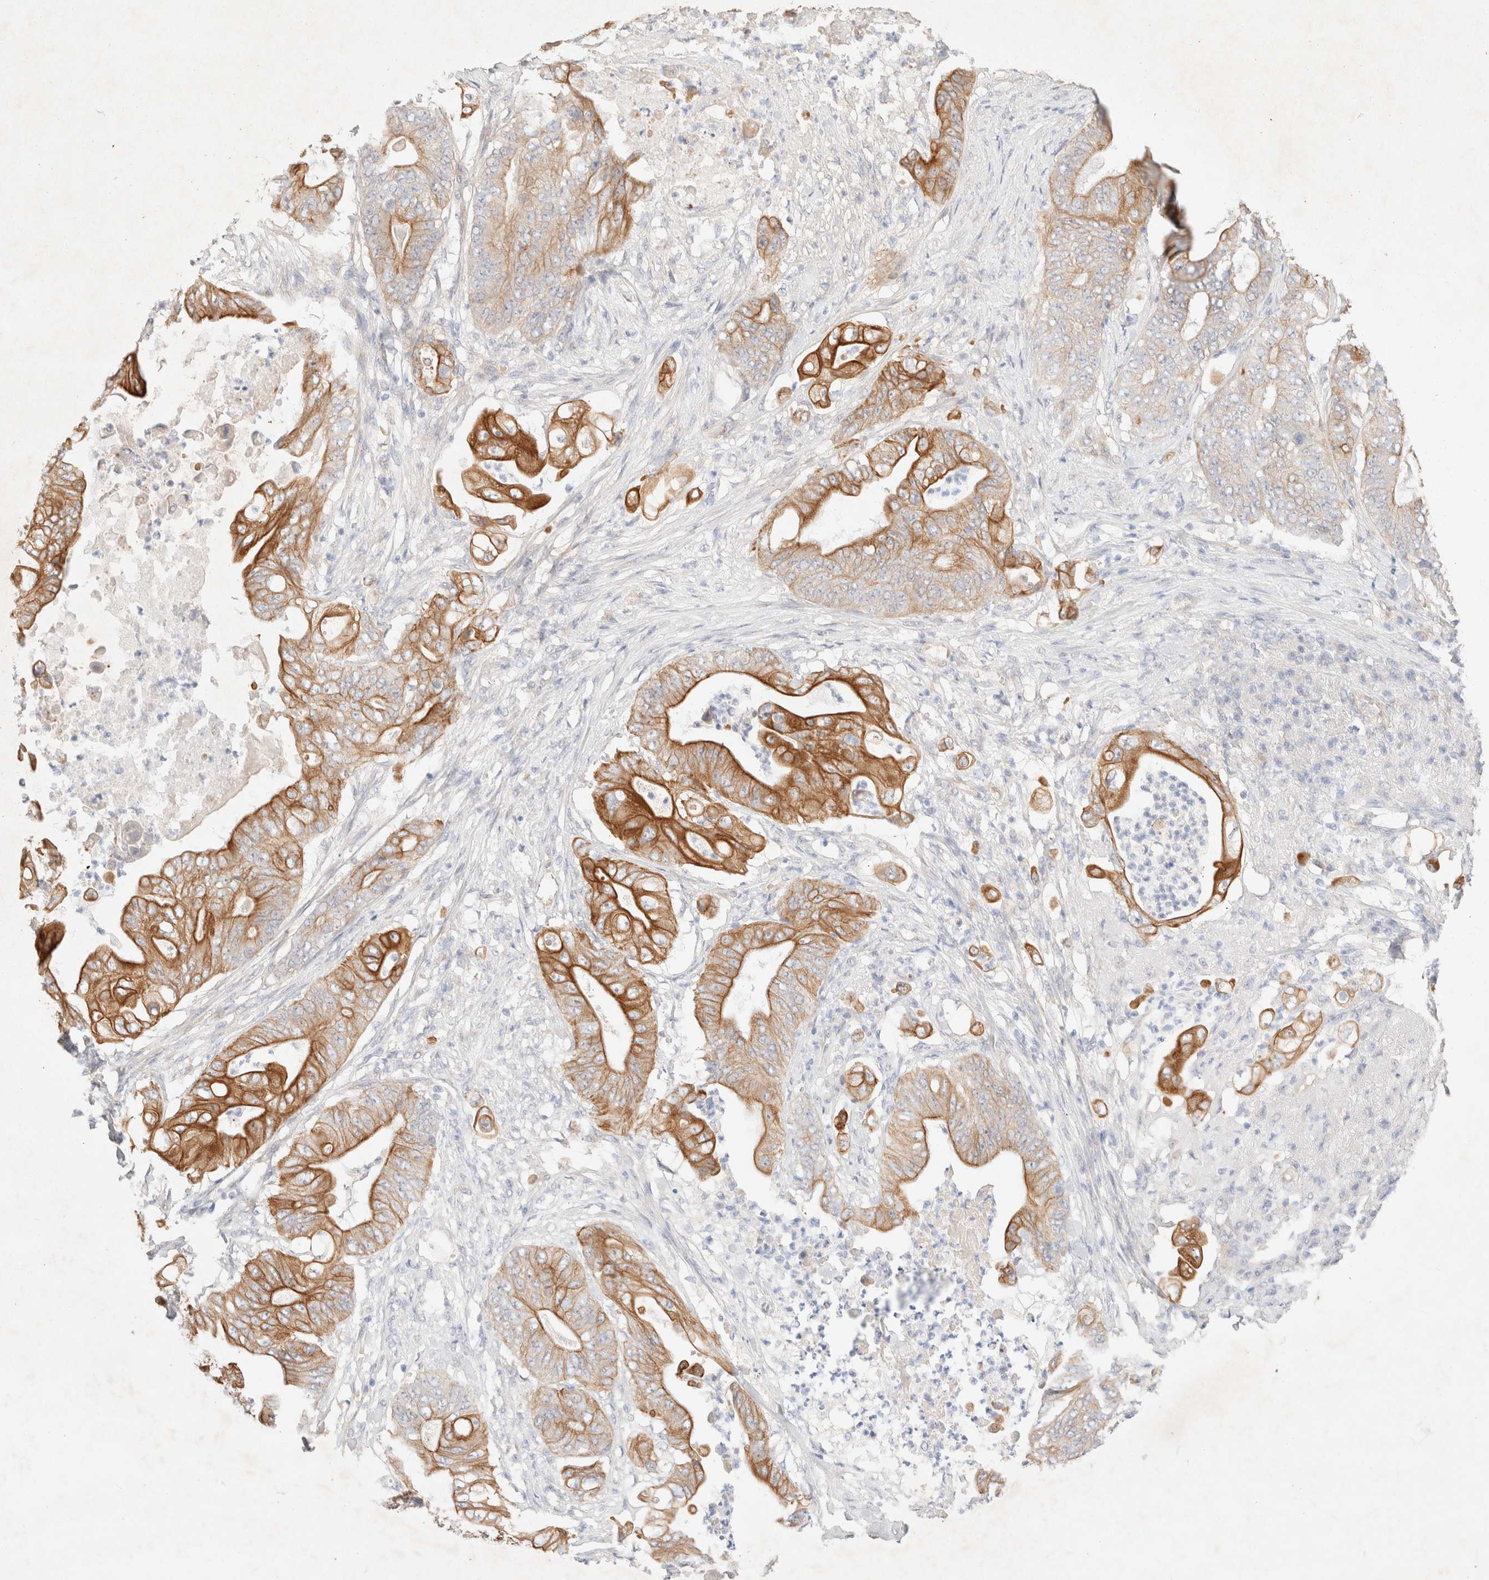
{"staining": {"intensity": "moderate", "quantity": ">75%", "location": "cytoplasmic/membranous"}, "tissue": "stomach cancer", "cell_type": "Tumor cells", "image_type": "cancer", "snomed": [{"axis": "morphology", "description": "Adenocarcinoma, NOS"}, {"axis": "topography", "description": "Stomach"}], "caption": "Adenocarcinoma (stomach) stained for a protein shows moderate cytoplasmic/membranous positivity in tumor cells. The staining is performed using DAB brown chromogen to label protein expression. The nuclei are counter-stained blue using hematoxylin.", "gene": "CSNK1E", "patient": {"sex": "female", "age": 73}}